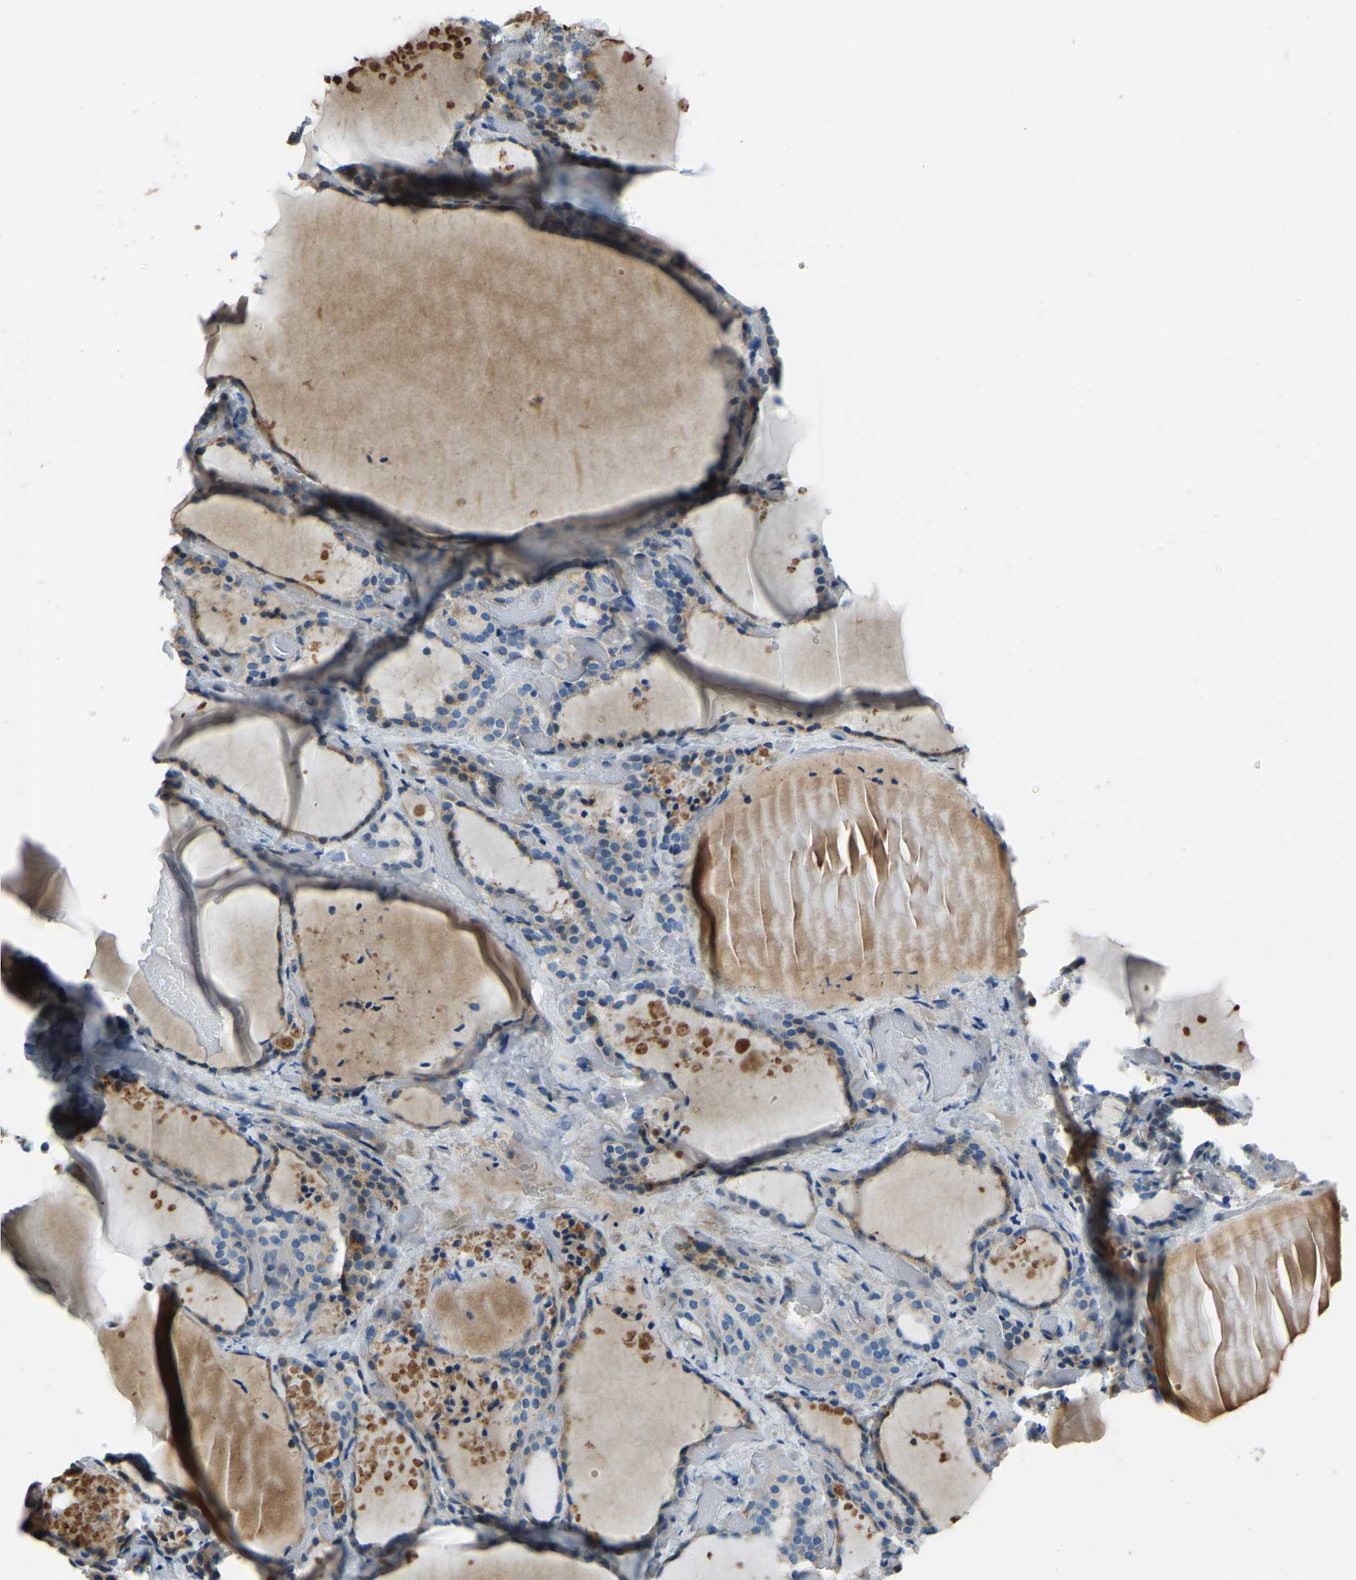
{"staining": {"intensity": "weak", "quantity": "<25%", "location": "cytoplasmic/membranous"}, "tissue": "thyroid gland", "cell_type": "Glandular cells", "image_type": "normal", "snomed": [{"axis": "morphology", "description": "Normal tissue, NOS"}, {"axis": "topography", "description": "Thyroid gland"}], "caption": "This image is of unremarkable thyroid gland stained with immunohistochemistry to label a protein in brown with the nuclei are counter-stained blue. There is no positivity in glandular cells.", "gene": "COL3A1", "patient": {"sex": "female", "age": 44}}